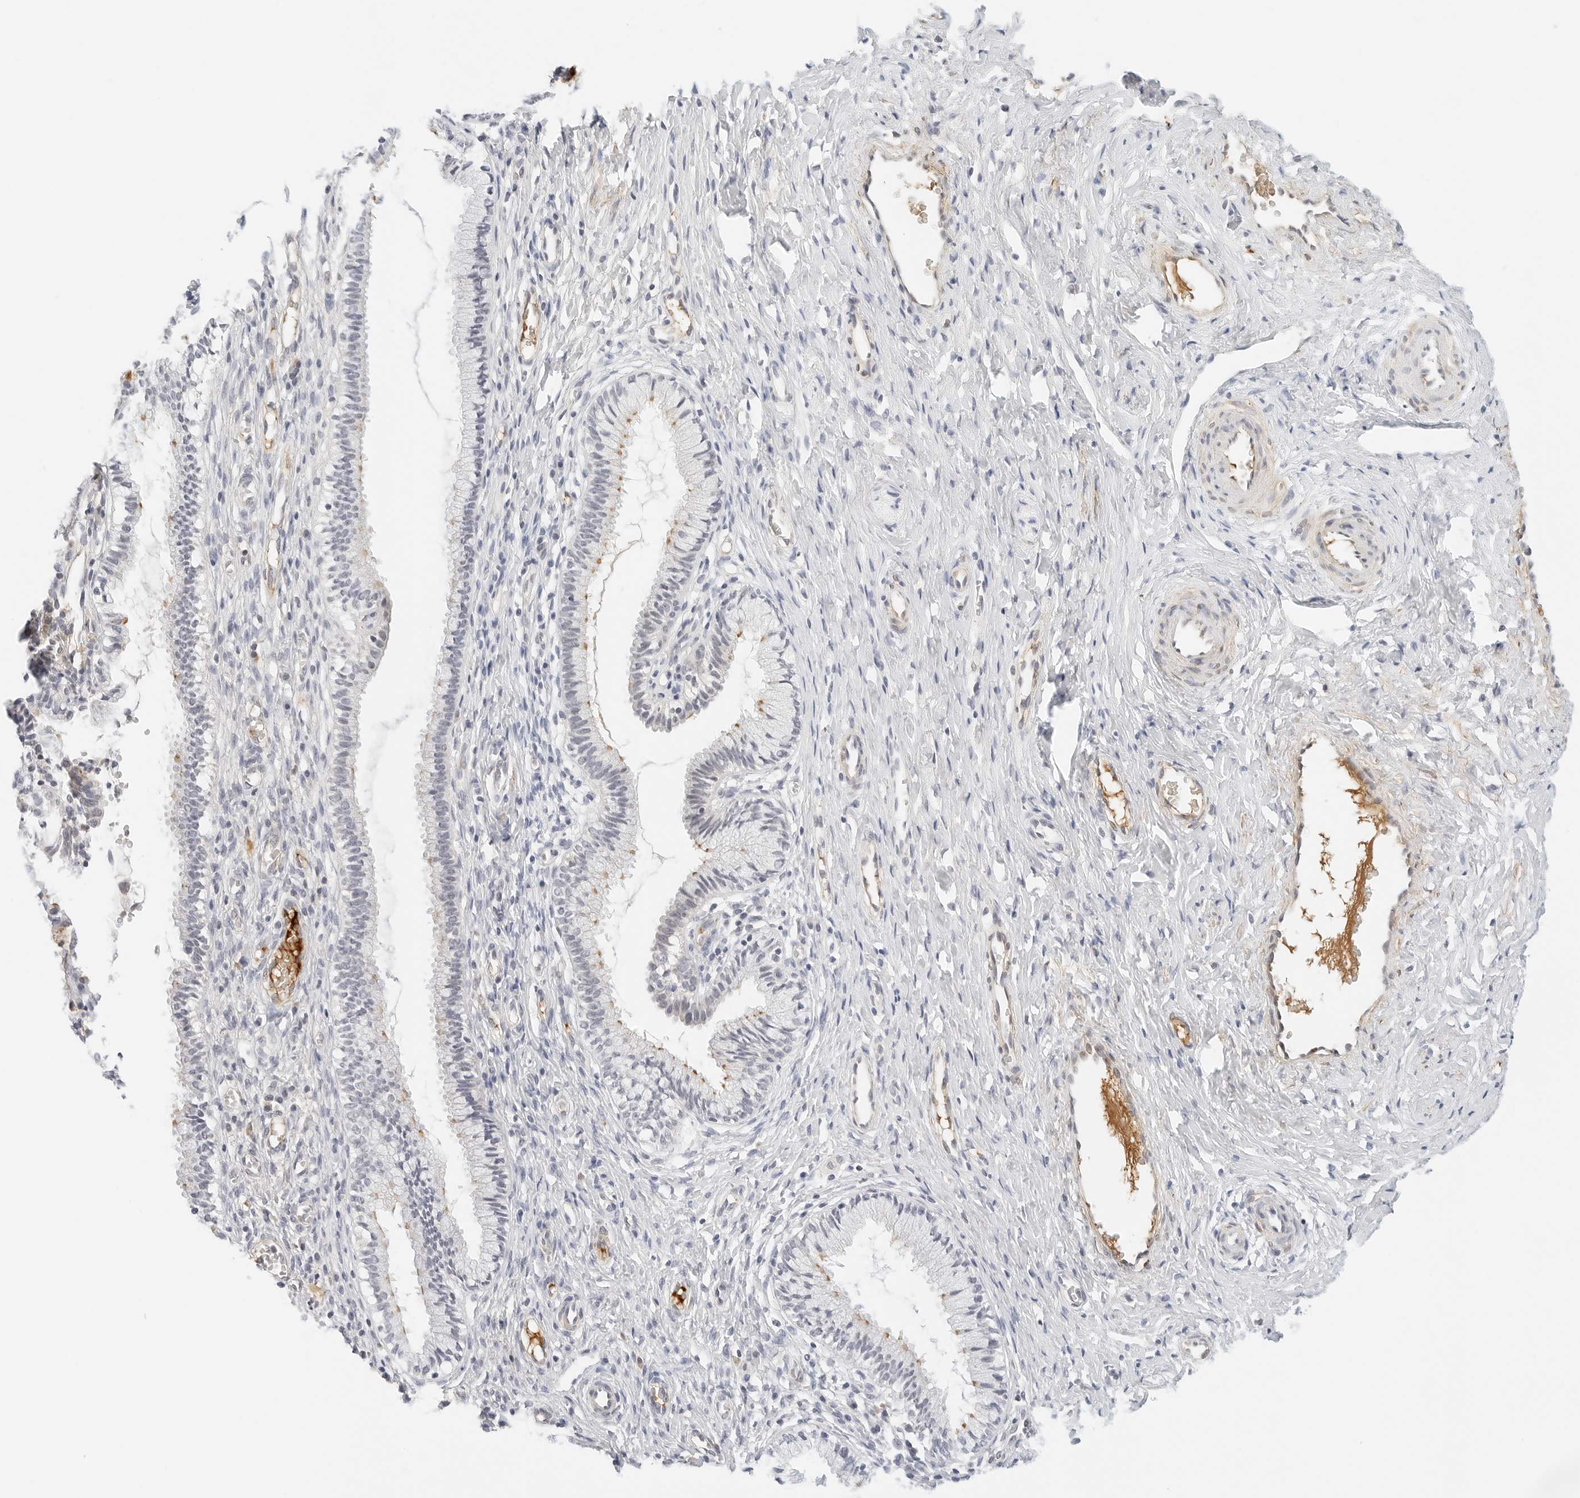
{"staining": {"intensity": "negative", "quantity": "none", "location": "none"}, "tissue": "cervix", "cell_type": "Glandular cells", "image_type": "normal", "snomed": [{"axis": "morphology", "description": "Normal tissue, NOS"}, {"axis": "topography", "description": "Cervix"}], "caption": "A micrograph of cervix stained for a protein demonstrates no brown staining in glandular cells. The staining was performed using DAB to visualize the protein expression in brown, while the nuclei were stained in blue with hematoxylin (Magnification: 20x).", "gene": "PKDCC", "patient": {"sex": "female", "age": 27}}